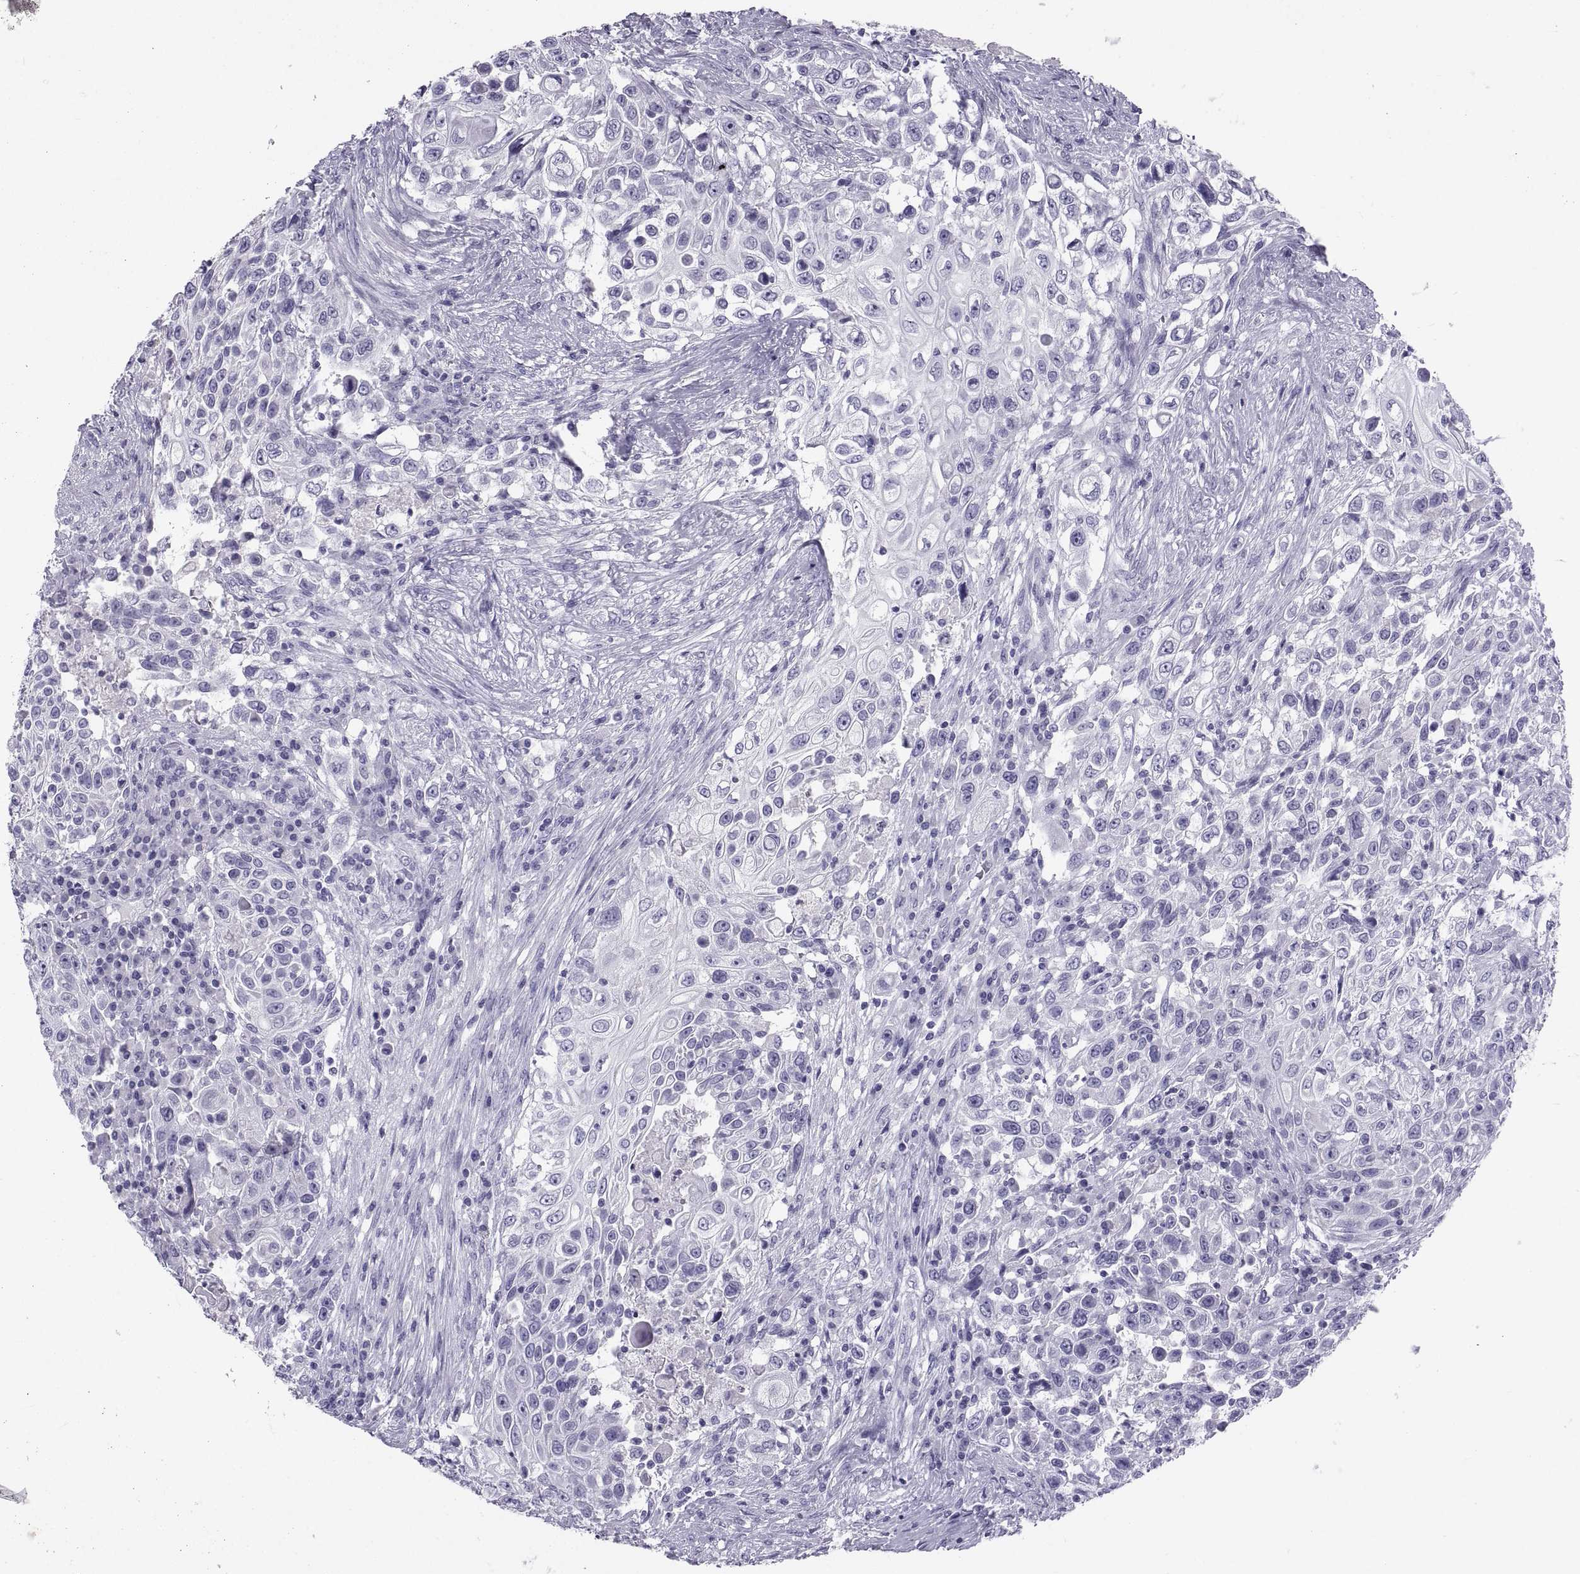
{"staining": {"intensity": "negative", "quantity": "none", "location": "none"}, "tissue": "urothelial cancer", "cell_type": "Tumor cells", "image_type": "cancer", "snomed": [{"axis": "morphology", "description": "Urothelial carcinoma, High grade"}, {"axis": "topography", "description": "Urinary bladder"}], "caption": "High power microscopy micrograph of an immunohistochemistry image of high-grade urothelial carcinoma, revealing no significant positivity in tumor cells.", "gene": "PCSK1N", "patient": {"sex": "female", "age": 56}}